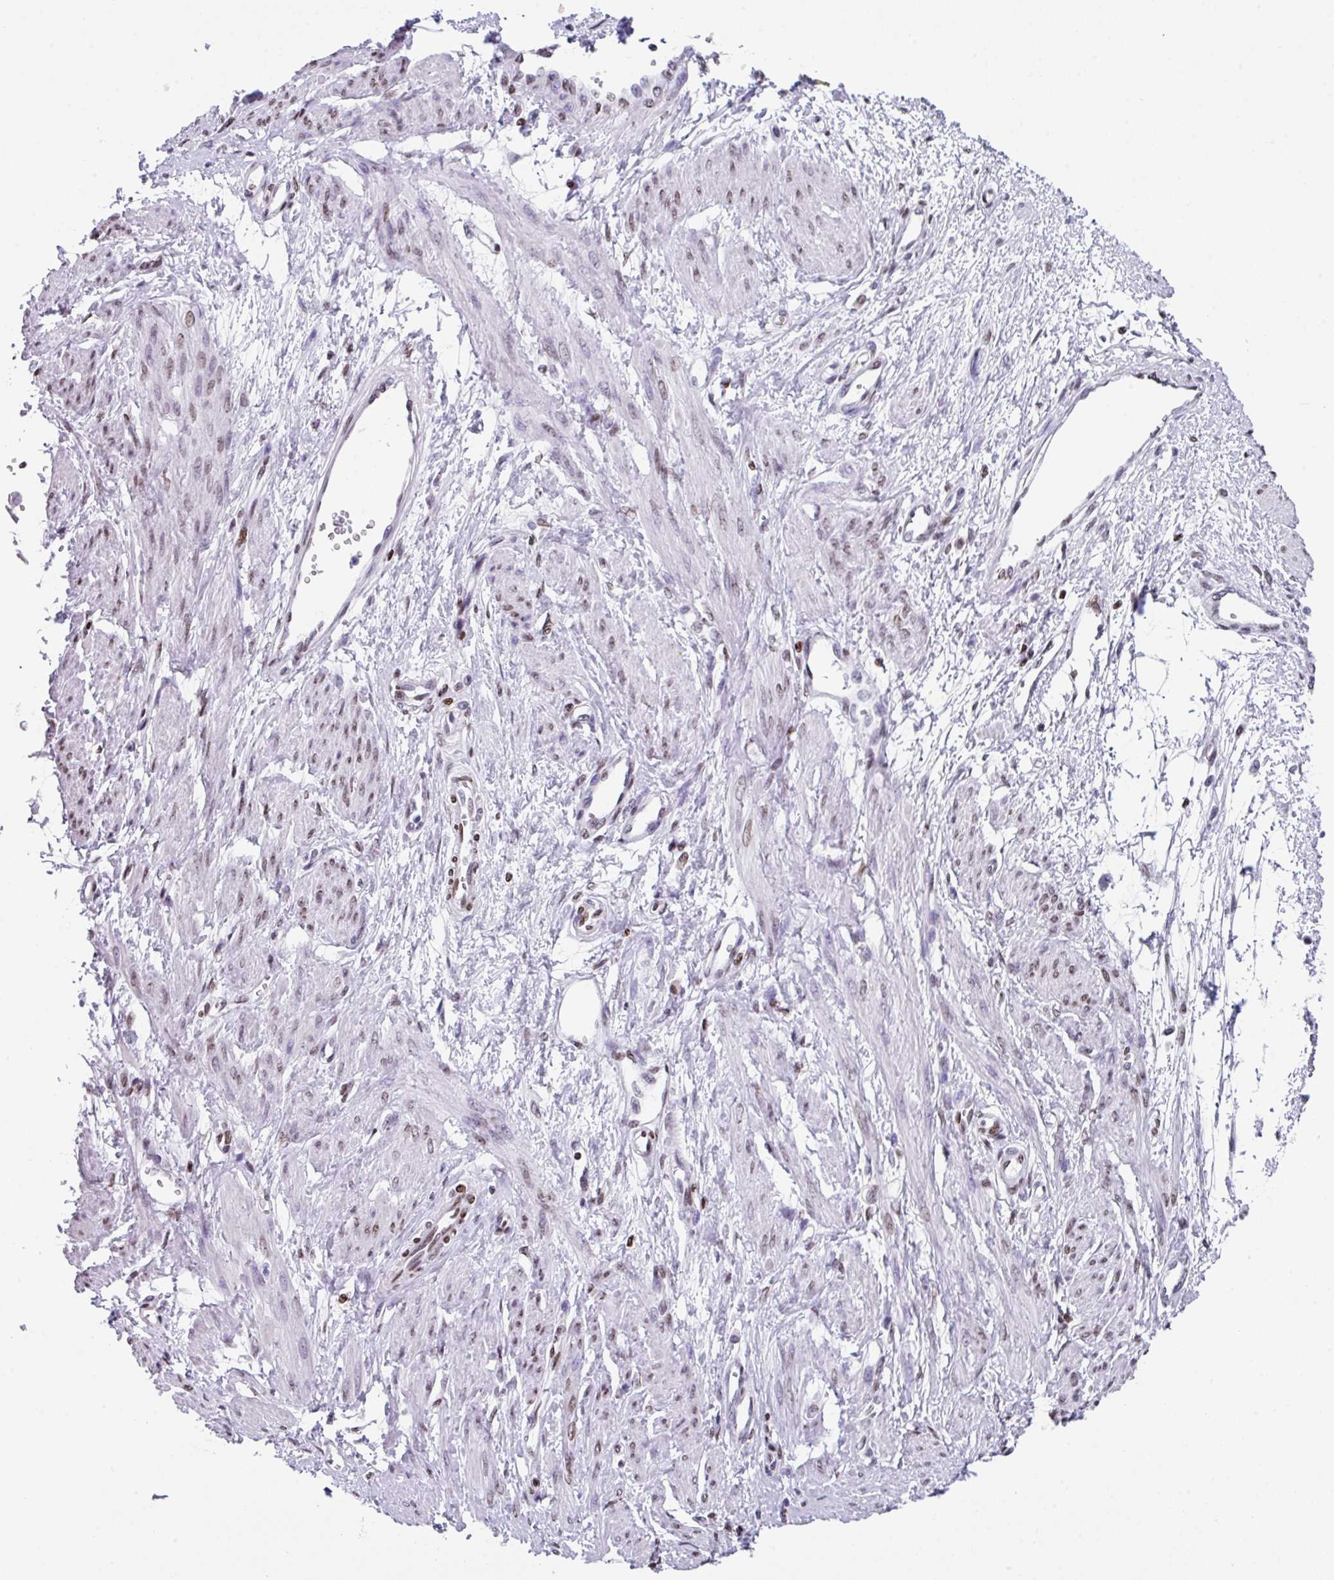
{"staining": {"intensity": "moderate", "quantity": "25%-75%", "location": "nuclear"}, "tissue": "smooth muscle", "cell_type": "Smooth muscle cells", "image_type": "normal", "snomed": [{"axis": "morphology", "description": "Normal tissue, NOS"}, {"axis": "topography", "description": "Smooth muscle"}, {"axis": "topography", "description": "Uterus"}], "caption": "Immunohistochemical staining of normal smooth muscle demonstrates moderate nuclear protein staining in approximately 25%-75% of smooth muscle cells.", "gene": "TCF3", "patient": {"sex": "female", "age": 39}}